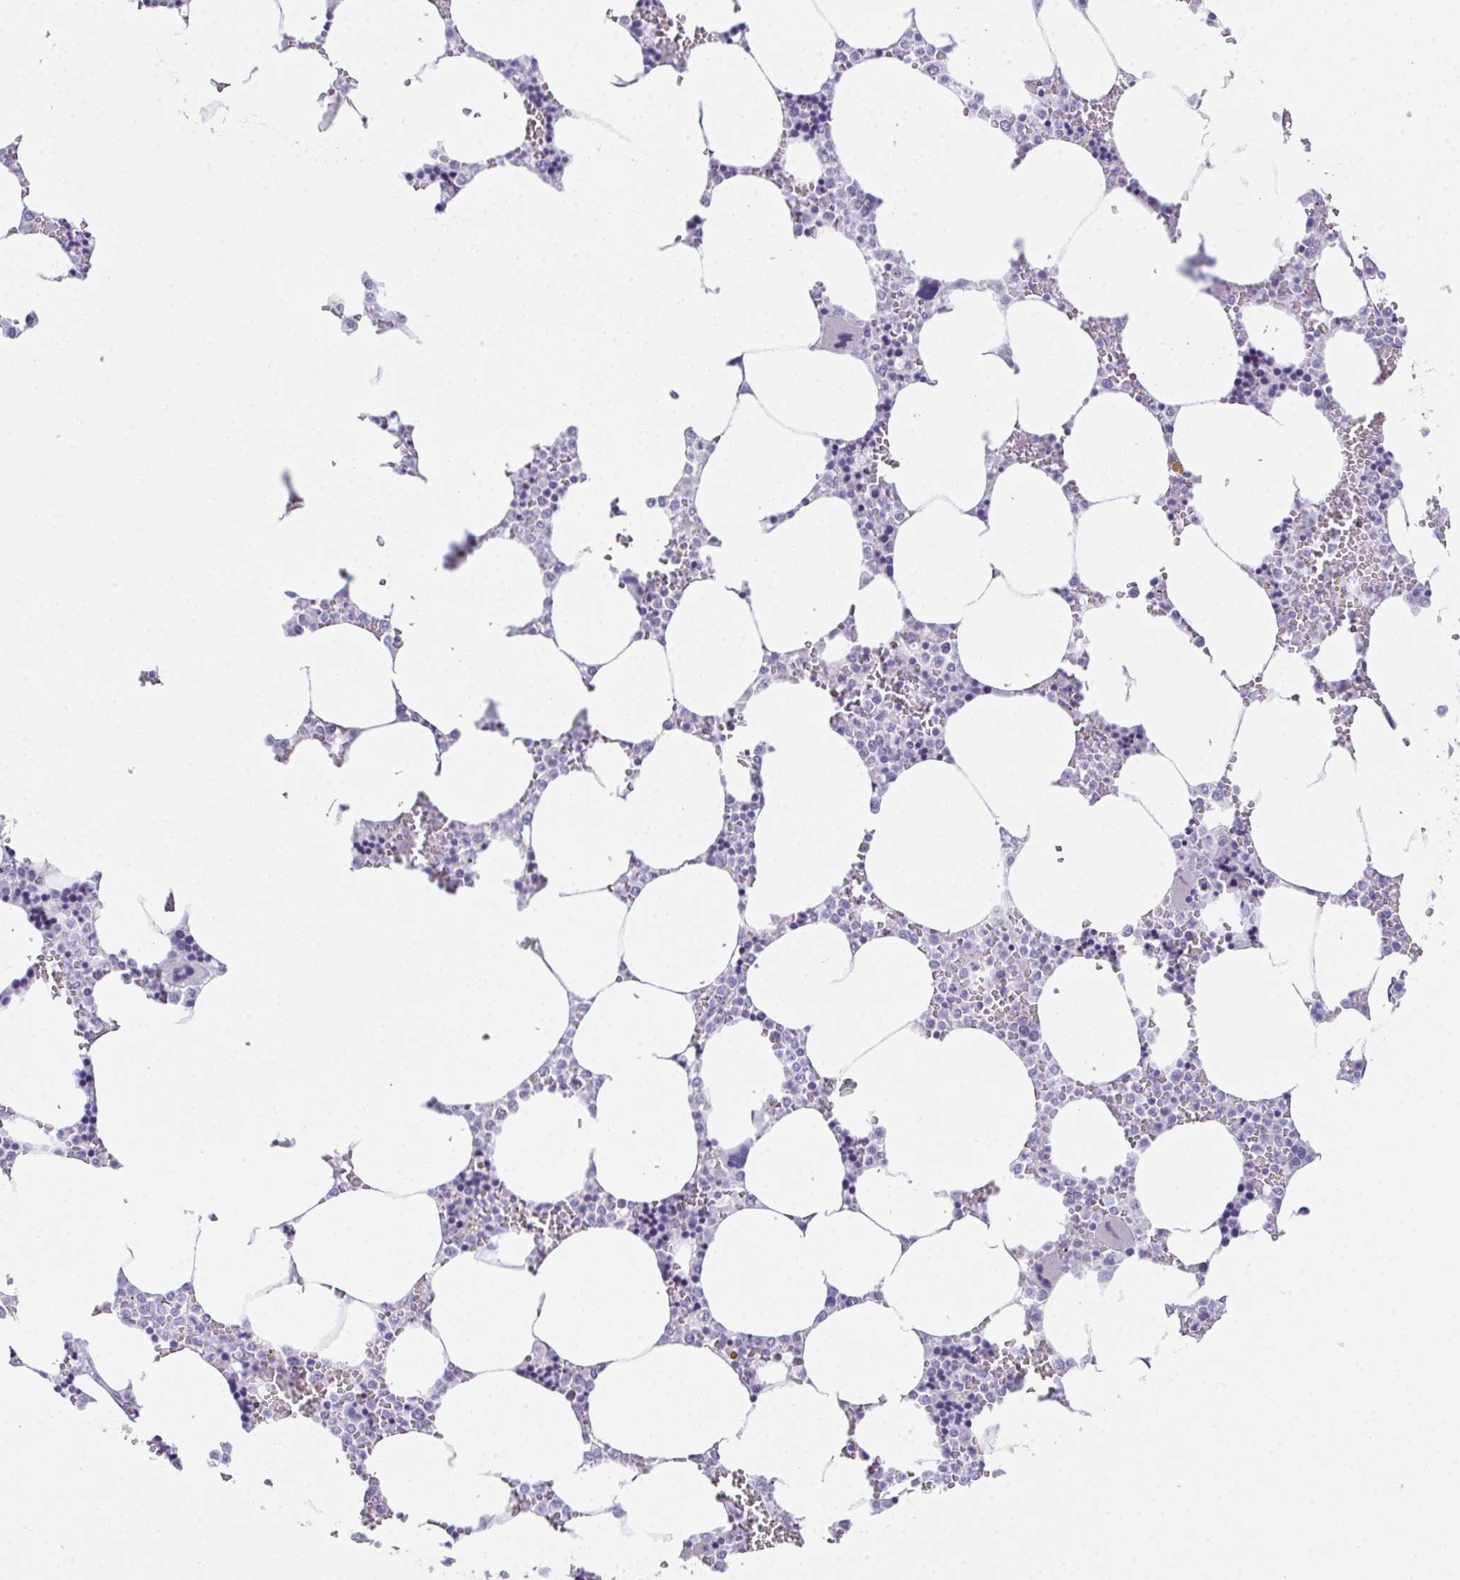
{"staining": {"intensity": "negative", "quantity": "none", "location": "none"}, "tissue": "bone marrow", "cell_type": "Hematopoietic cells", "image_type": "normal", "snomed": [{"axis": "morphology", "description": "Normal tissue, NOS"}, {"axis": "topography", "description": "Bone marrow"}], "caption": "Immunohistochemistry (IHC) image of unremarkable bone marrow: human bone marrow stained with DAB displays no significant protein staining in hematopoietic cells.", "gene": "TEX19", "patient": {"sex": "male", "age": 64}}